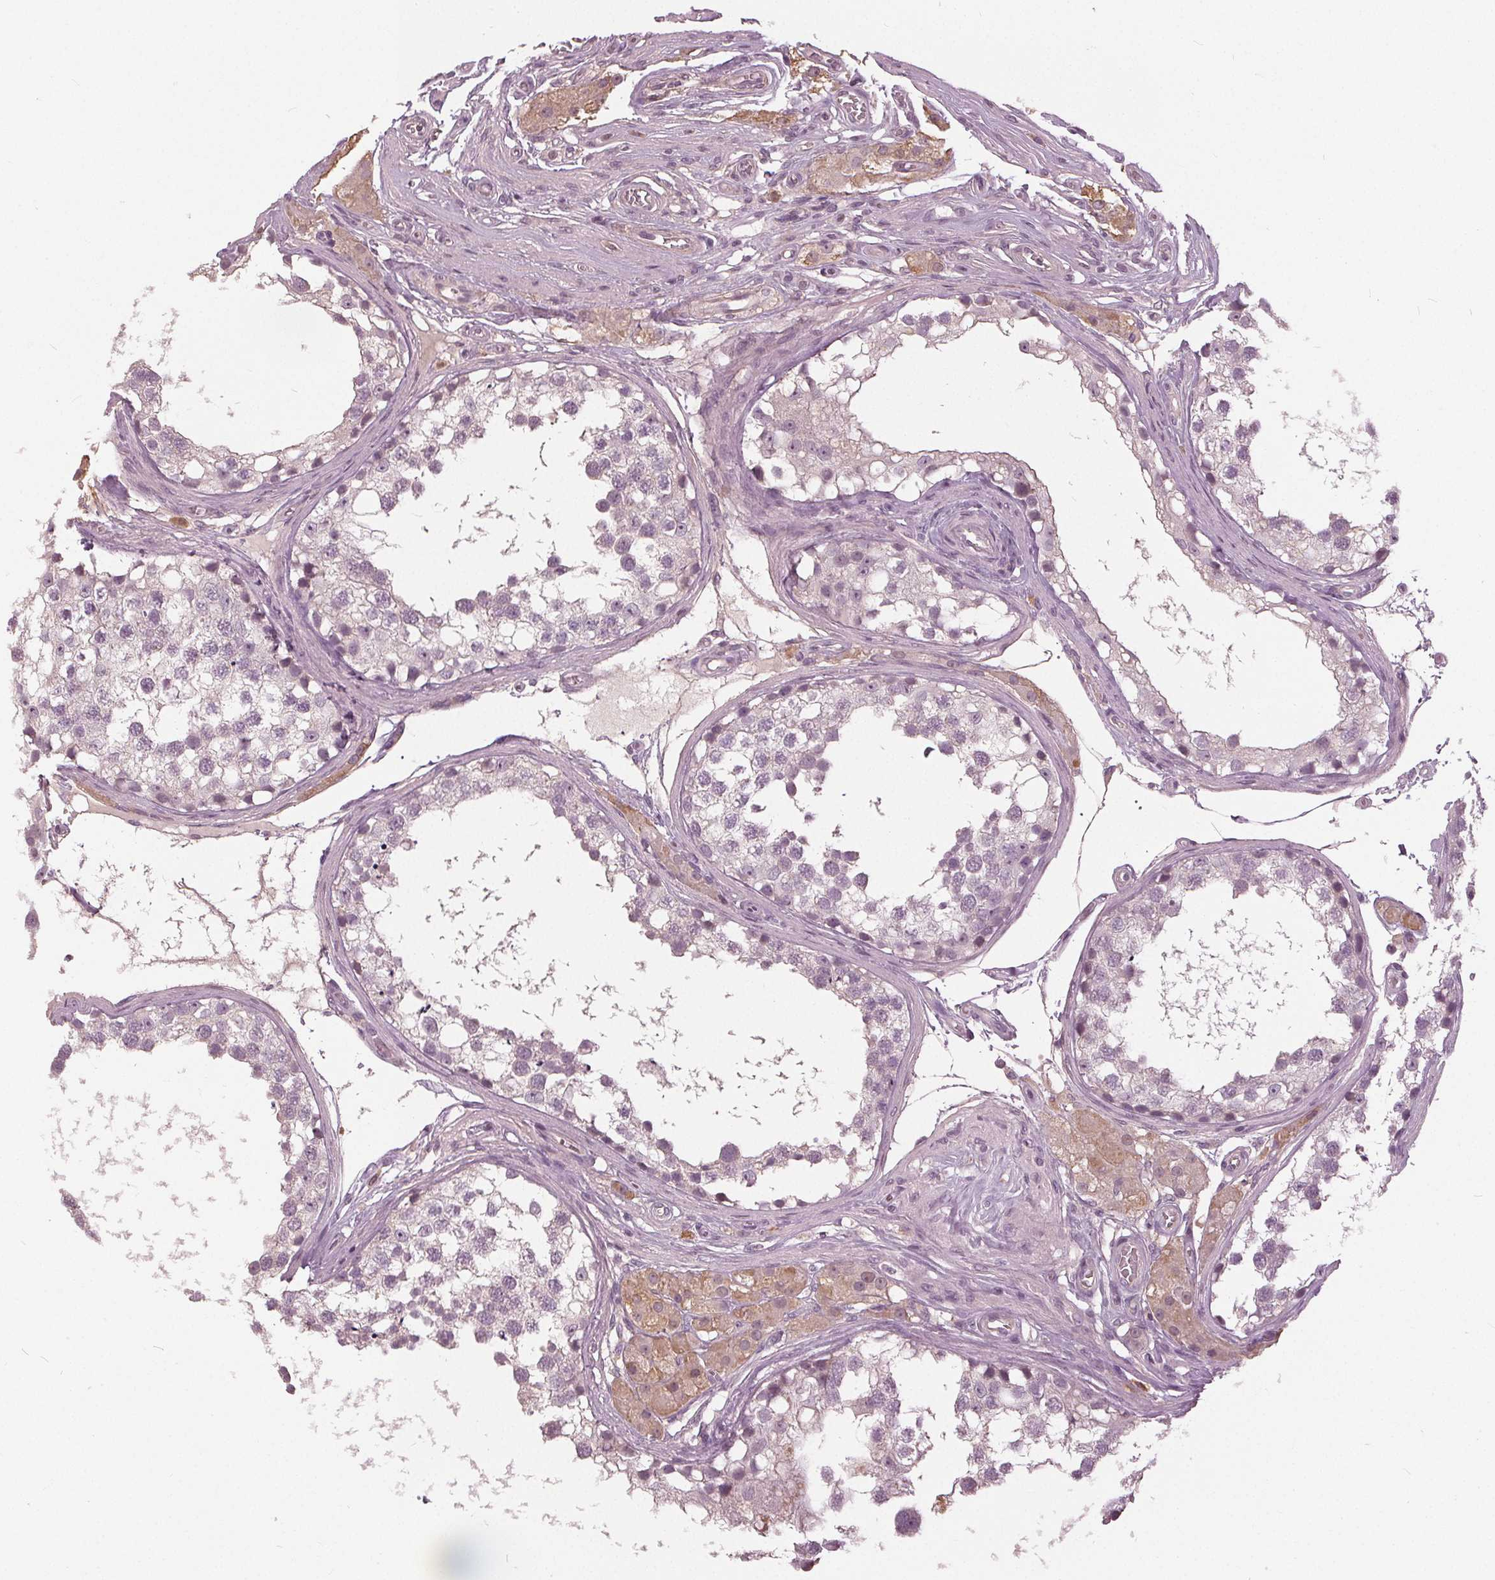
{"staining": {"intensity": "negative", "quantity": "none", "location": "none"}, "tissue": "testis", "cell_type": "Cells in seminiferous ducts", "image_type": "normal", "snomed": [{"axis": "morphology", "description": "Normal tissue, NOS"}, {"axis": "morphology", "description": "Seminoma, NOS"}, {"axis": "topography", "description": "Testis"}], "caption": "Cells in seminiferous ducts are negative for protein expression in normal human testis.", "gene": "KLK13", "patient": {"sex": "male", "age": 65}}